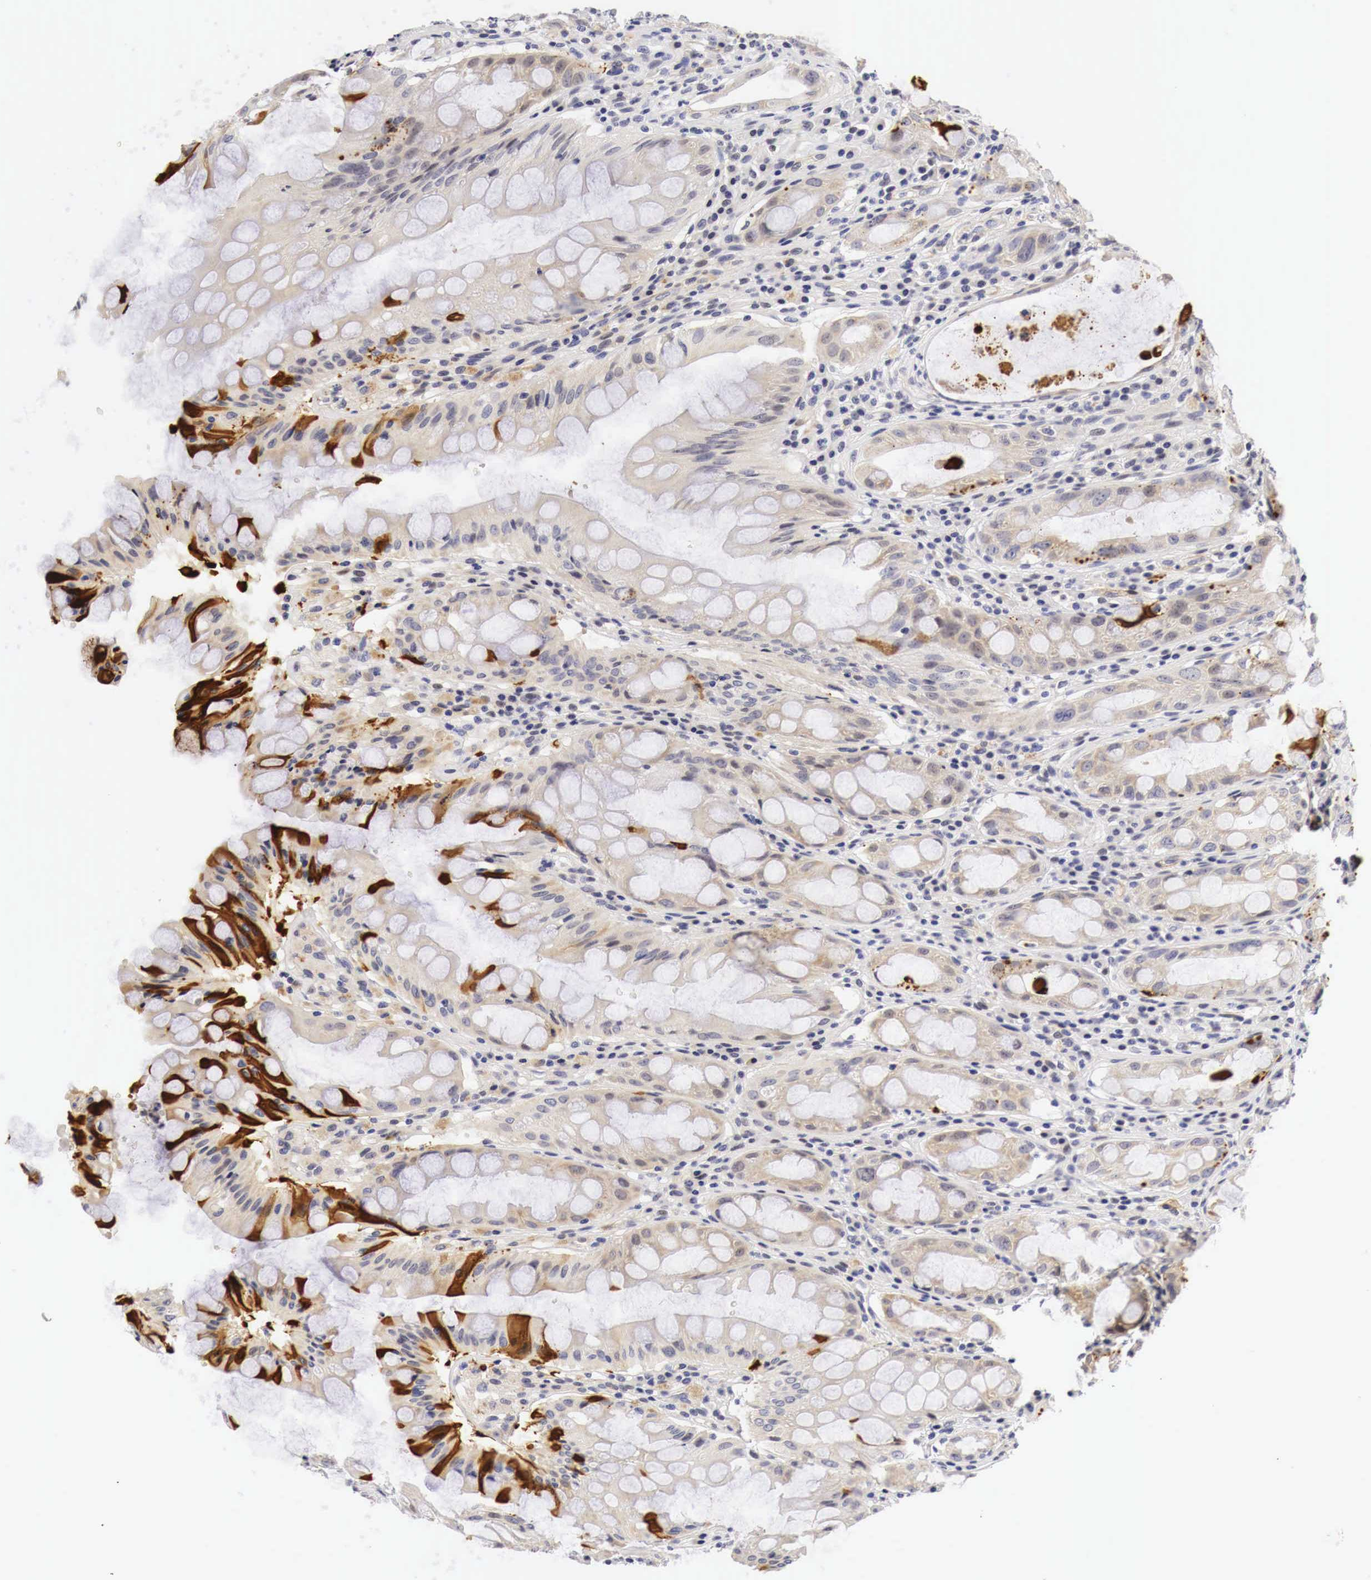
{"staining": {"intensity": "strong", "quantity": "<25%", "location": "cytoplasmic/membranous"}, "tissue": "rectum", "cell_type": "Glandular cells", "image_type": "normal", "snomed": [{"axis": "morphology", "description": "Normal tissue, NOS"}, {"axis": "topography", "description": "Rectum"}], "caption": "Protein expression analysis of benign rectum displays strong cytoplasmic/membranous expression in about <25% of glandular cells. (IHC, brightfield microscopy, high magnification).", "gene": "CASP3", "patient": {"sex": "female", "age": 60}}